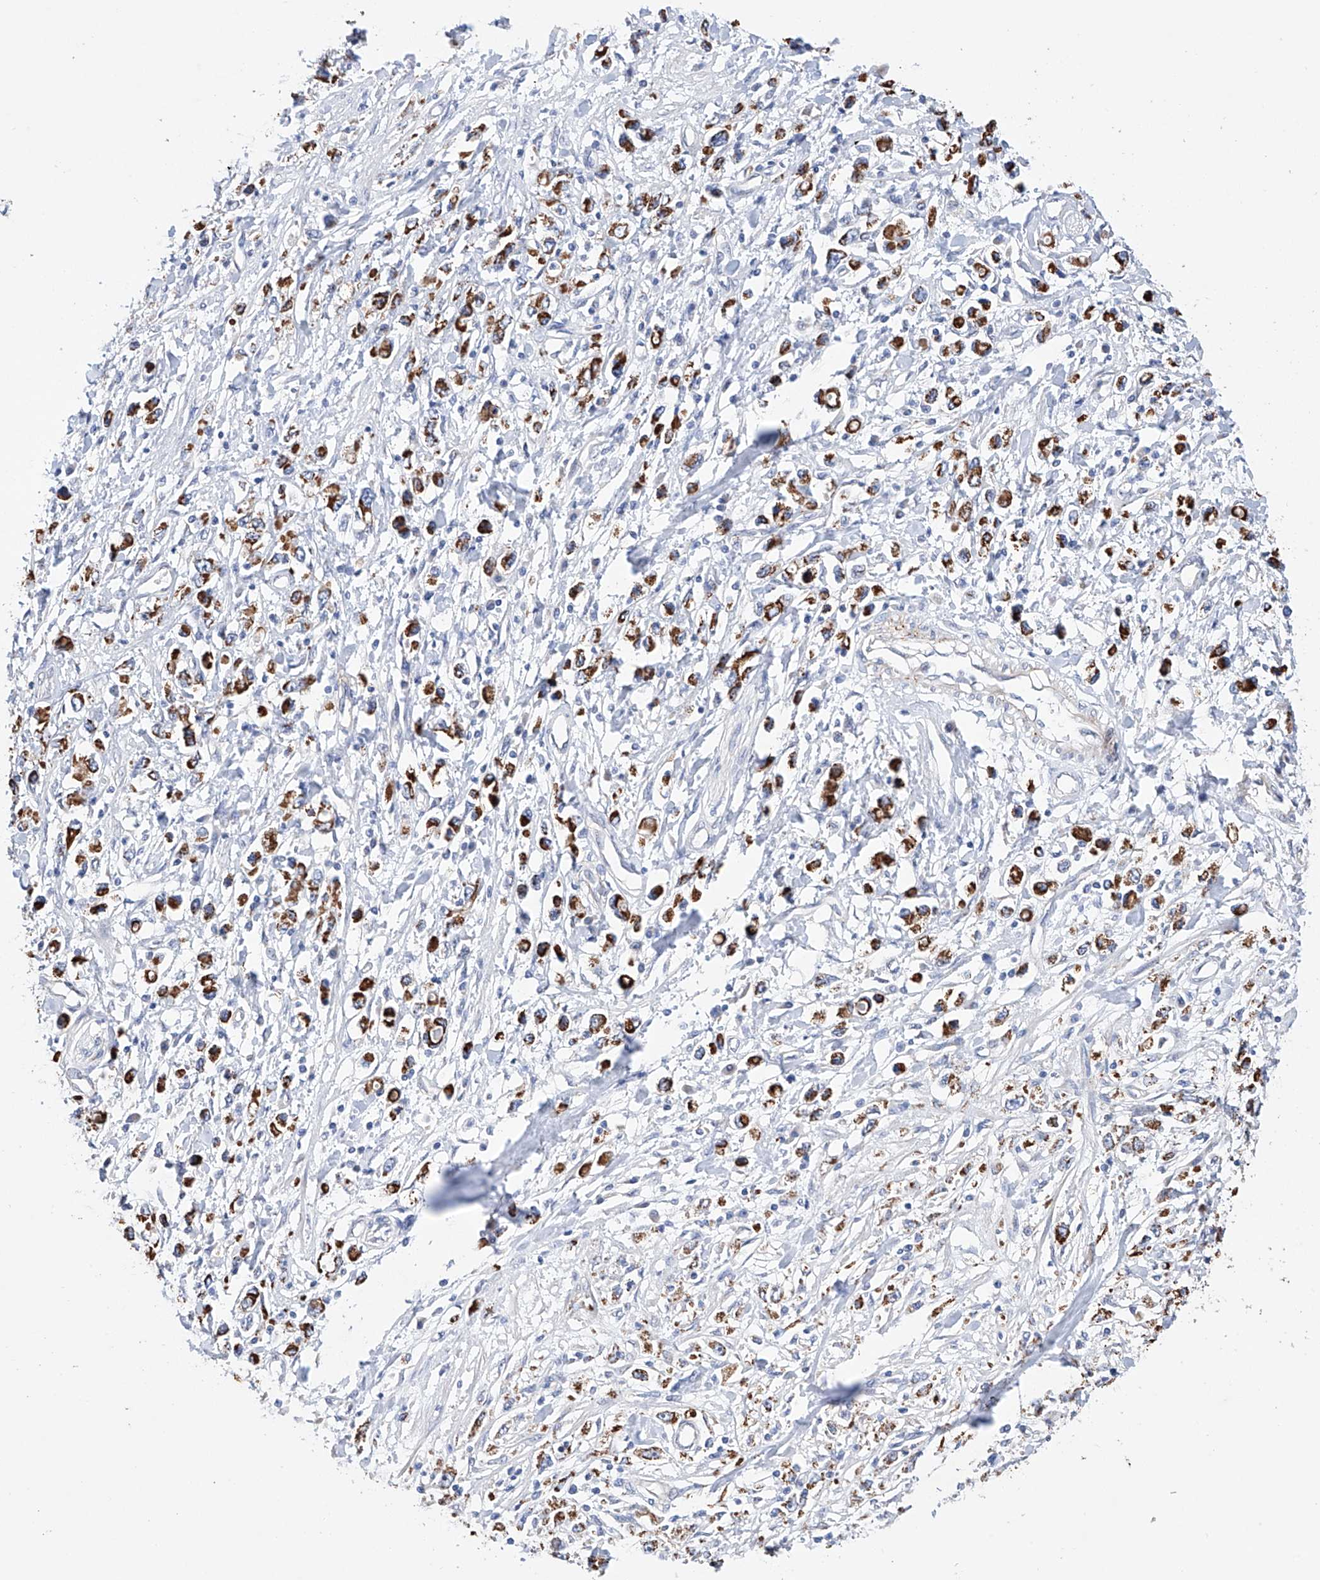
{"staining": {"intensity": "moderate", "quantity": ">75%", "location": "cytoplasmic/membranous"}, "tissue": "stomach cancer", "cell_type": "Tumor cells", "image_type": "cancer", "snomed": [{"axis": "morphology", "description": "Adenocarcinoma, NOS"}, {"axis": "topography", "description": "Stomach"}], "caption": "This micrograph exhibits immunohistochemistry staining of human stomach cancer, with medium moderate cytoplasmic/membranous staining in about >75% of tumor cells.", "gene": "AFG1L", "patient": {"sex": "female", "age": 59}}